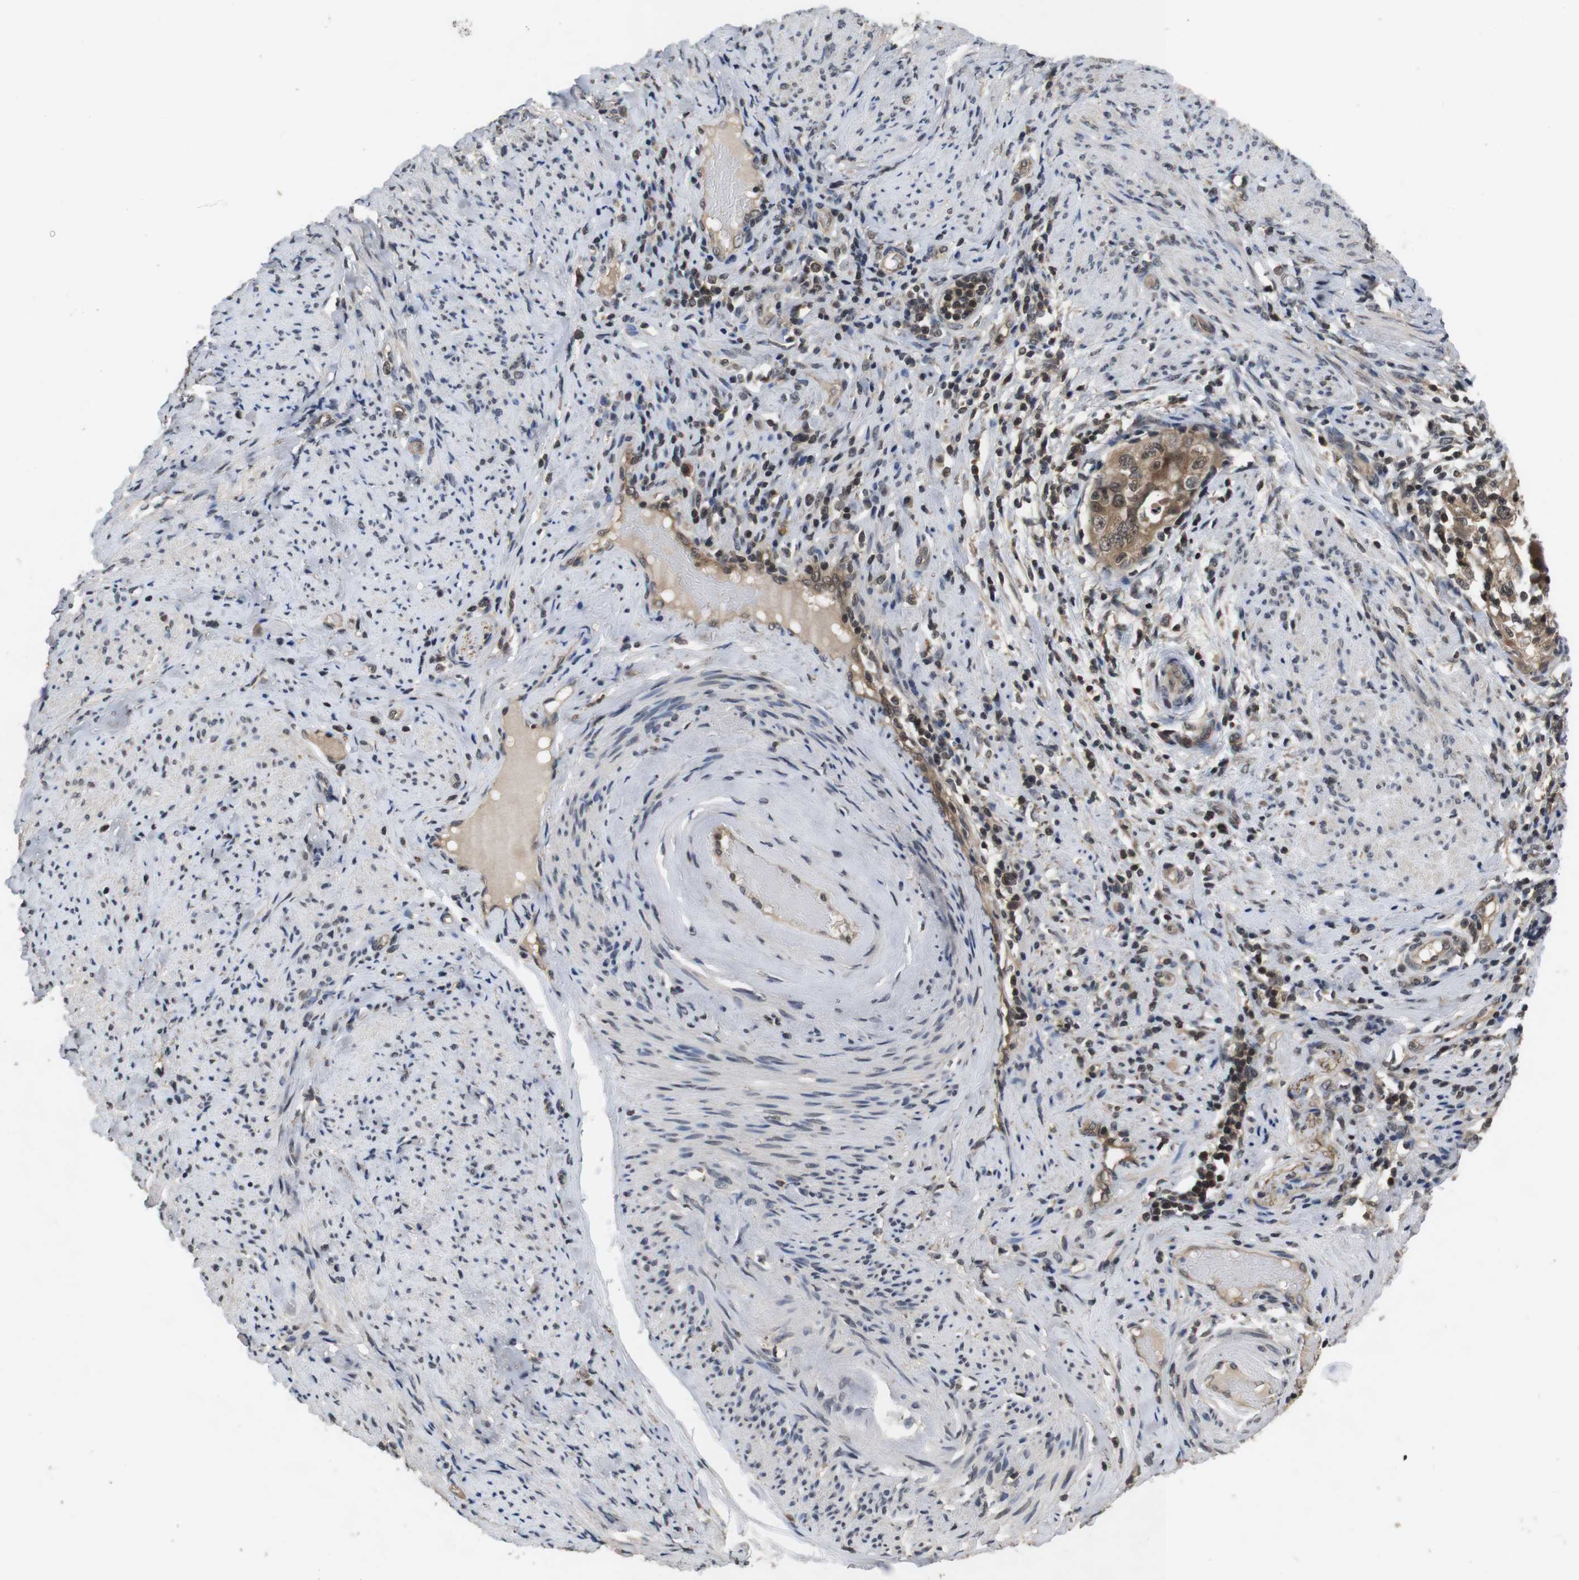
{"staining": {"intensity": "moderate", "quantity": ">75%", "location": "cytoplasmic/membranous"}, "tissue": "endometrial cancer", "cell_type": "Tumor cells", "image_type": "cancer", "snomed": [{"axis": "morphology", "description": "Adenocarcinoma, NOS"}, {"axis": "topography", "description": "Endometrium"}], "caption": "Protein analysis of endometrial adenocarcinoma tissue shows moderate cytoplasmic/membranous positivity in about >75% of tumor cells.", "gene": "FADD", "patient": {"sex": "female", "age": 85}}